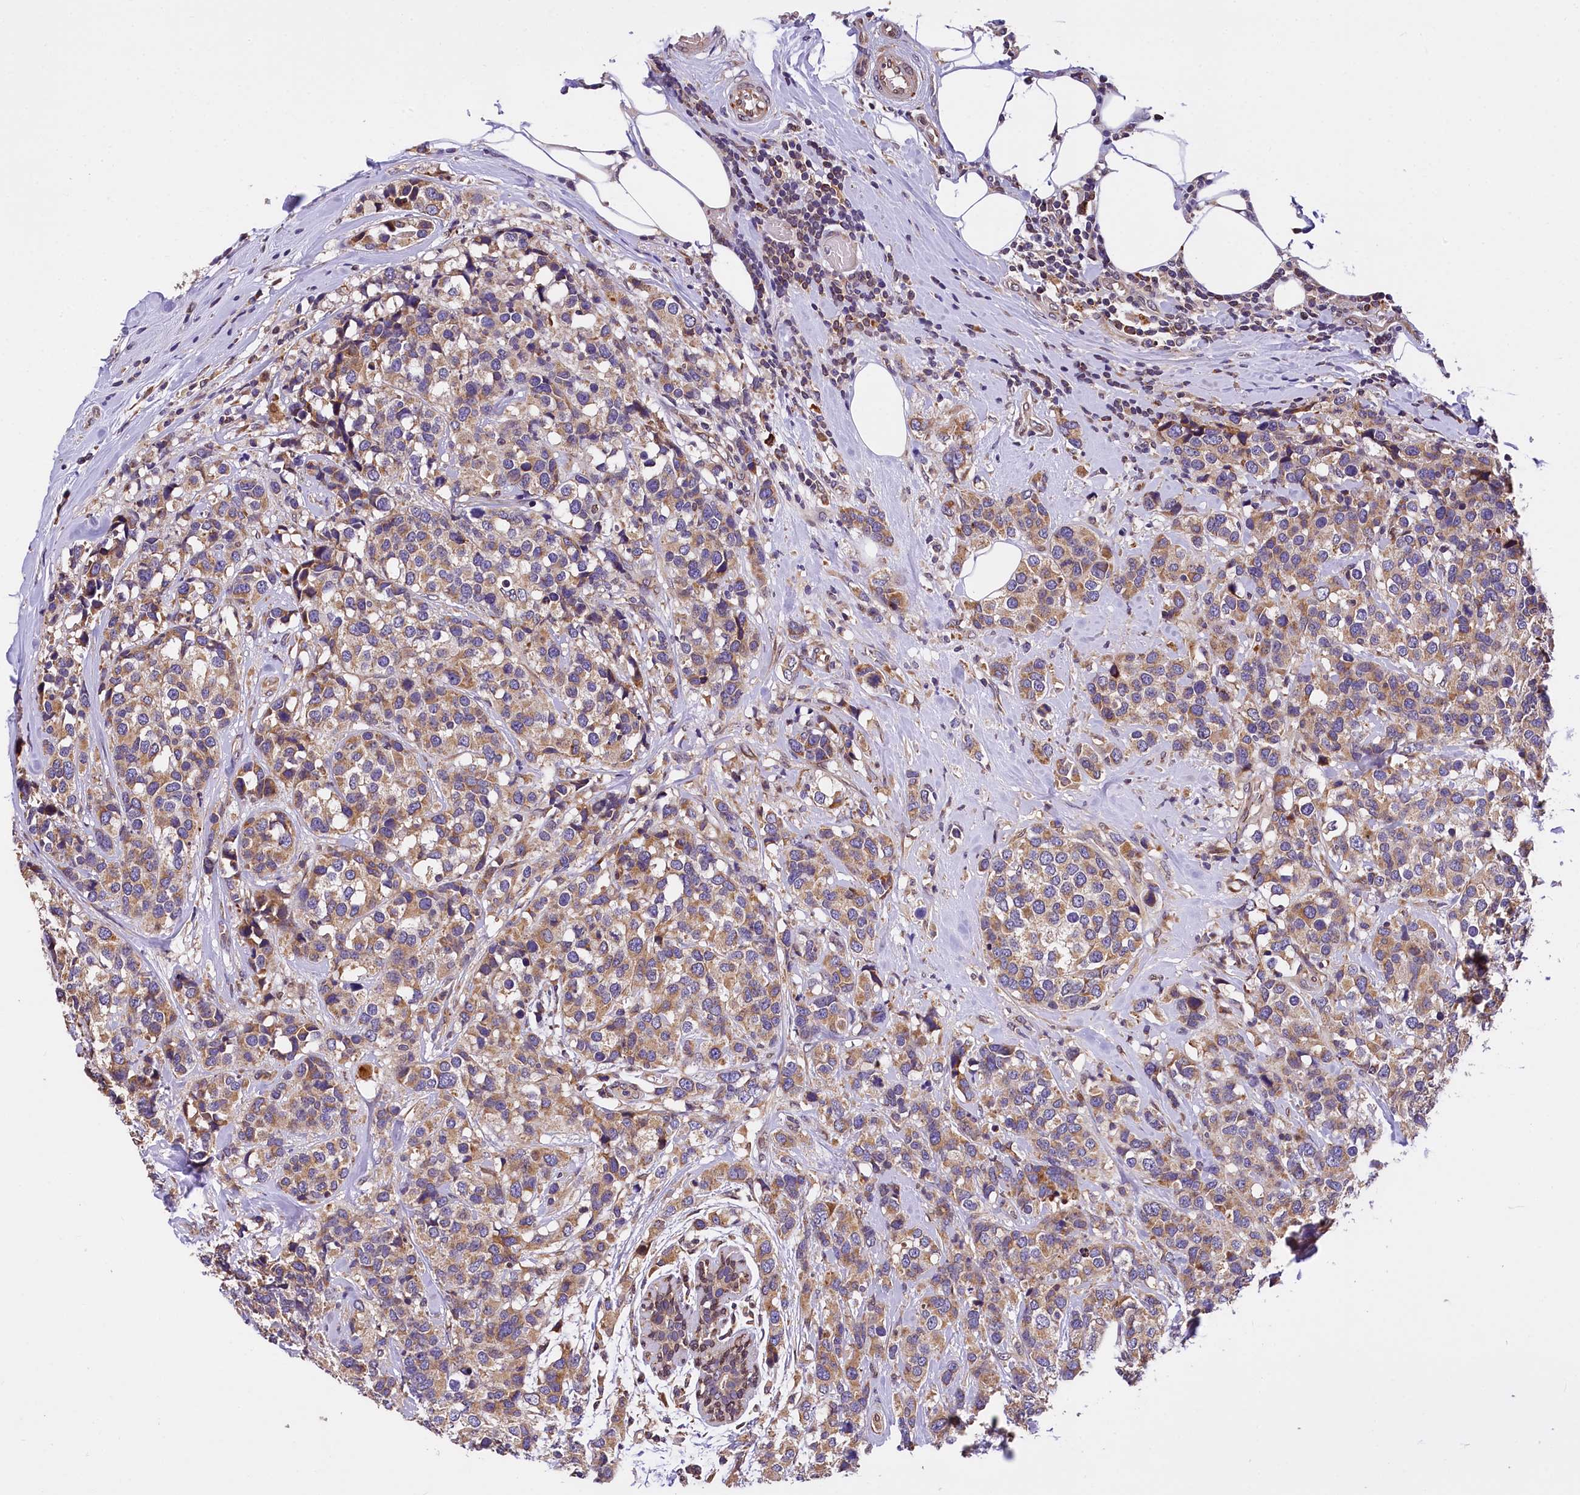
{"staining": {"intensity": "moderate", "quantity": ">75%", "location": "cytoplasmic/membranous"}, "tissue": "breast cancer", "cell_type": "Tumor cells", "image_type": "cancer", "snomed": [{"axis": "morphology", "description": "Lobular carcinoma"}, {"axis": "topography", "description": "Breast"}], "caption": "Brown immunohistochemical staining in breast cancer (lobular carcinoma) shows moderate cytoplasmic/membranous staining in about >75% of tumor cells.", "gene": "SUPV3L1", "patient": {"sex": "female", "age": 59}}